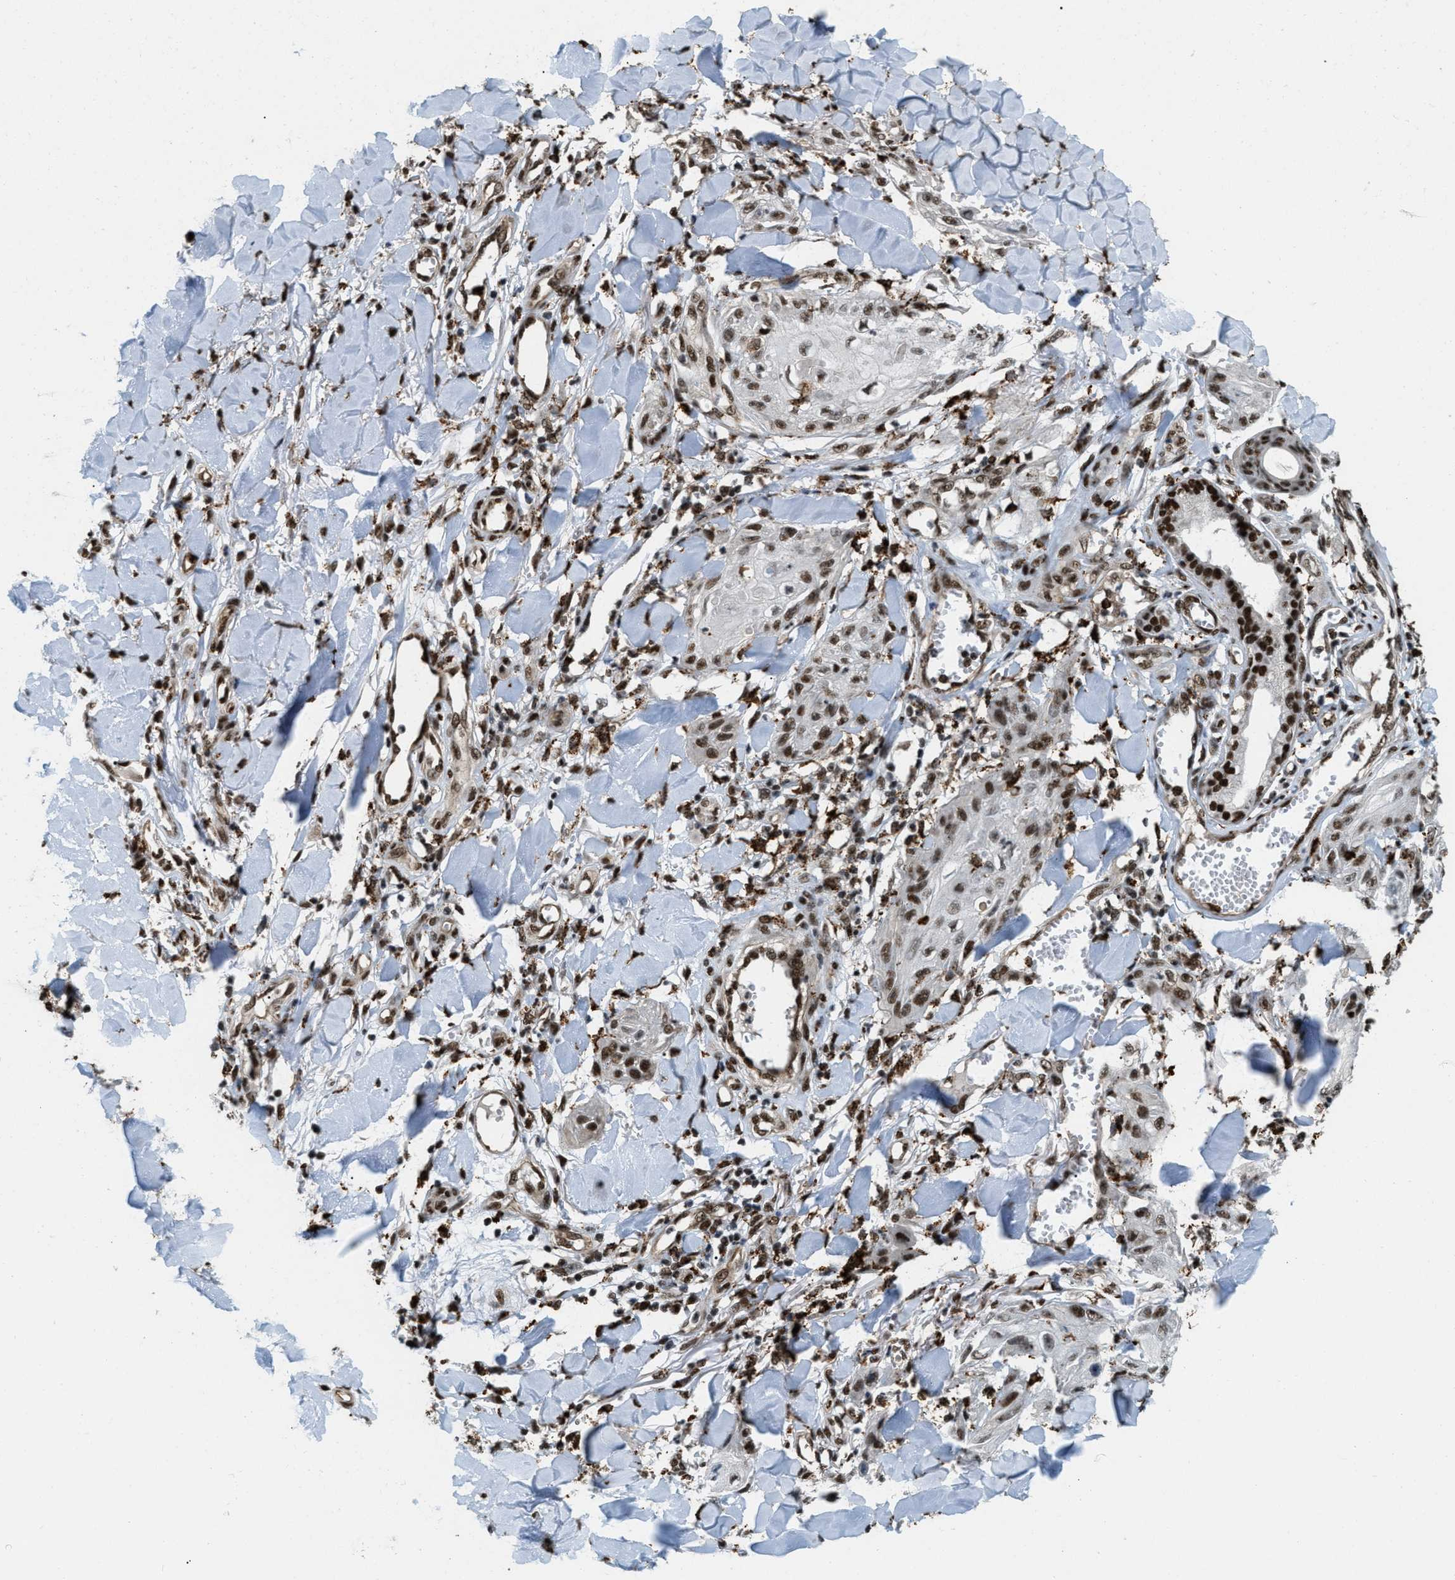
{"staining": {"intensity": "moderate", "quantity": ">75%", "location": "nuclear"}, "tissue": "skin cancer", "cell_type": "Tumor cells", "image_type": "cancer", "snomed": [{"axis": "morphology", "description": "Squamous cell carcinoma, NOS"}, {"axis": "topography", "description": "Skin"}], "caption": "Protein staining of squamous cell carcinoma (skin) tissue demonstrates moderate nuclear staining in approximately >75% of tumor cells.", "gene": "NUMA1", "patient": {"sex": "male", "age": 74}}